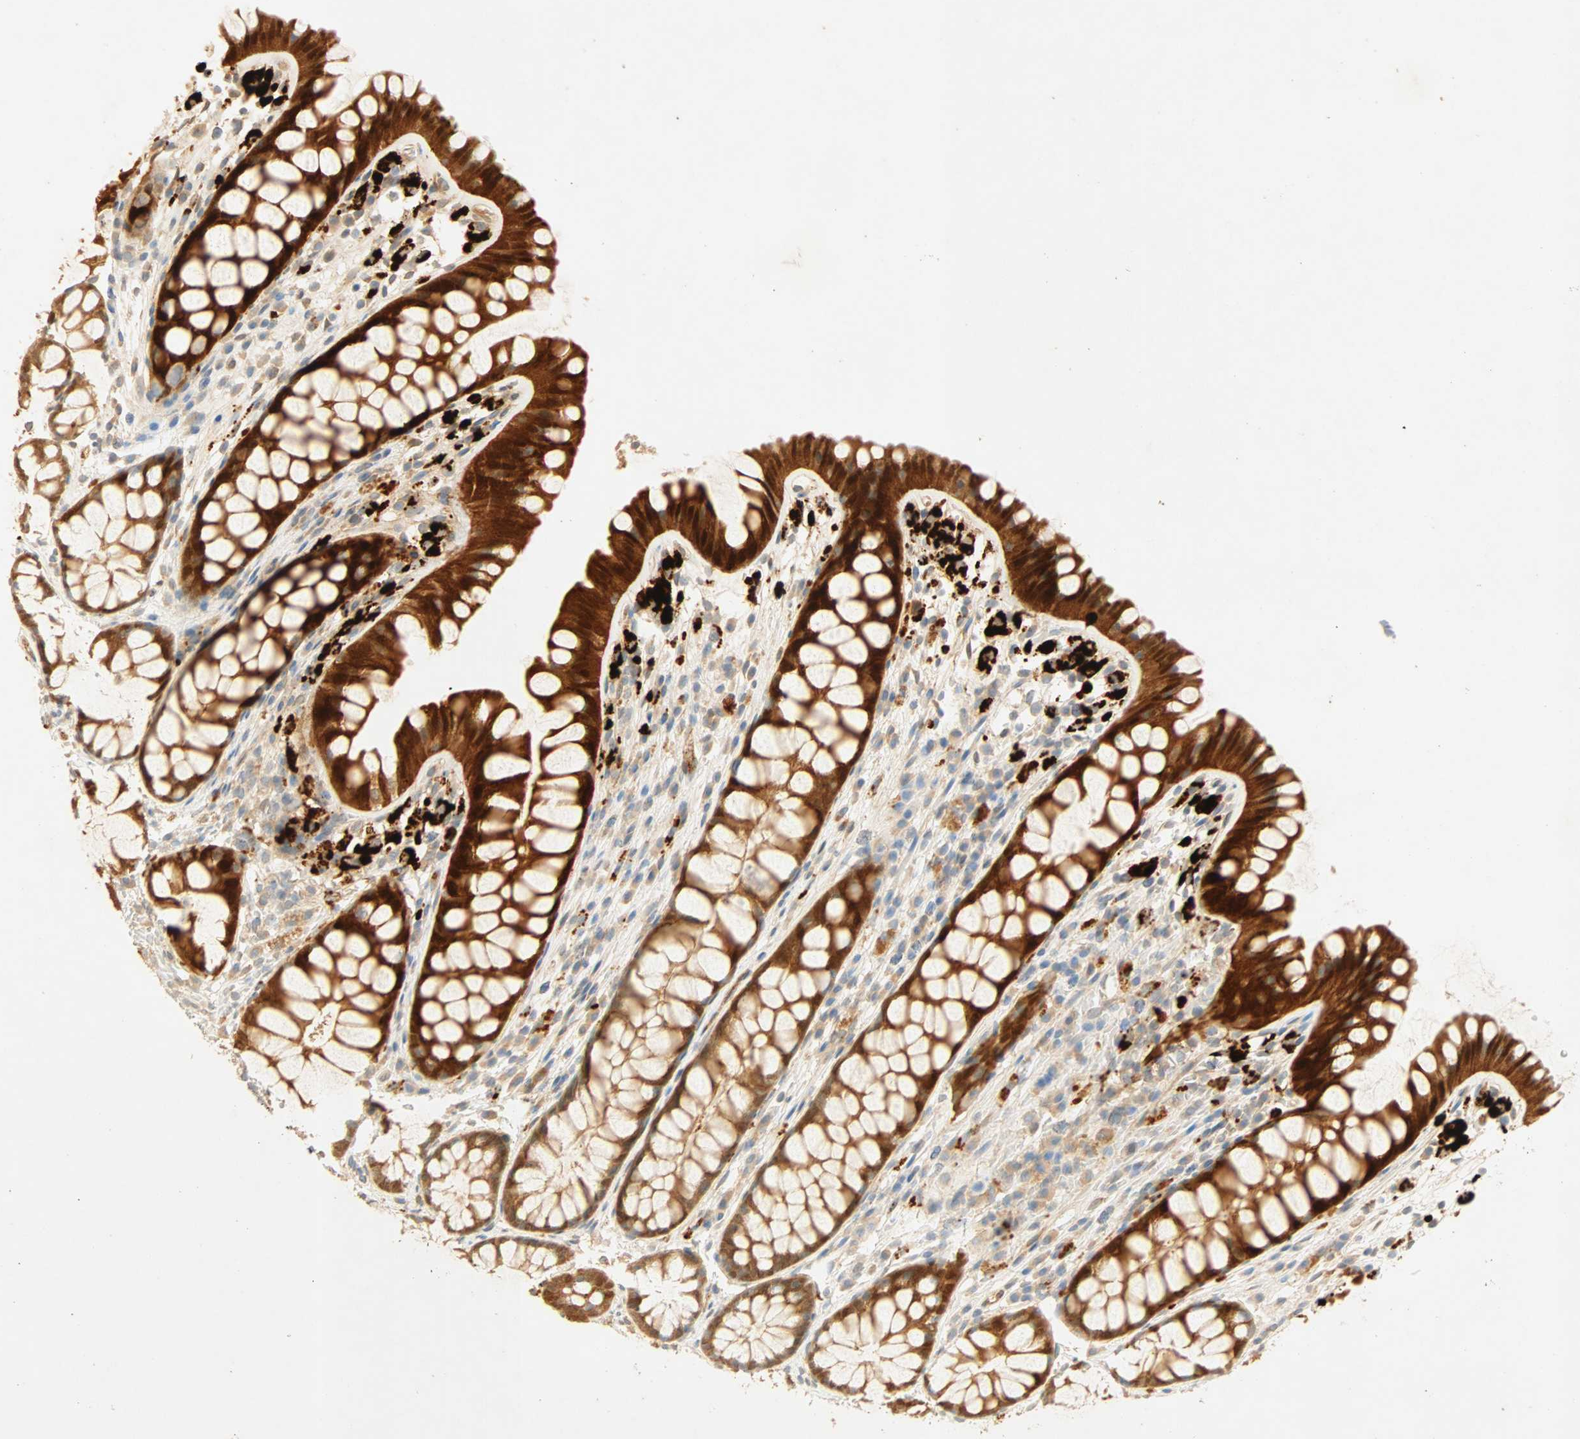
{"staining": {"intensity": "weak", "quantity": ">75%", "location": "cytoplasmic/membranous"}, "tissue": "colon", "cell_type": "Endothelial cells", "image_type": "normal", "snomed": [{"axis": "morphology", "description": "Normal tissue, NOS"}, {"axis": "topography", "description": "Colon"}], "caption": "Immunohistochemistry (DAB) staining of unremarkable colon reveals weak cytoplasmic/membranous protein positivity in about >75% of endothelial cells.", "gene": "SELENBP1", "patient": {"sex": "female", "age": 55}}